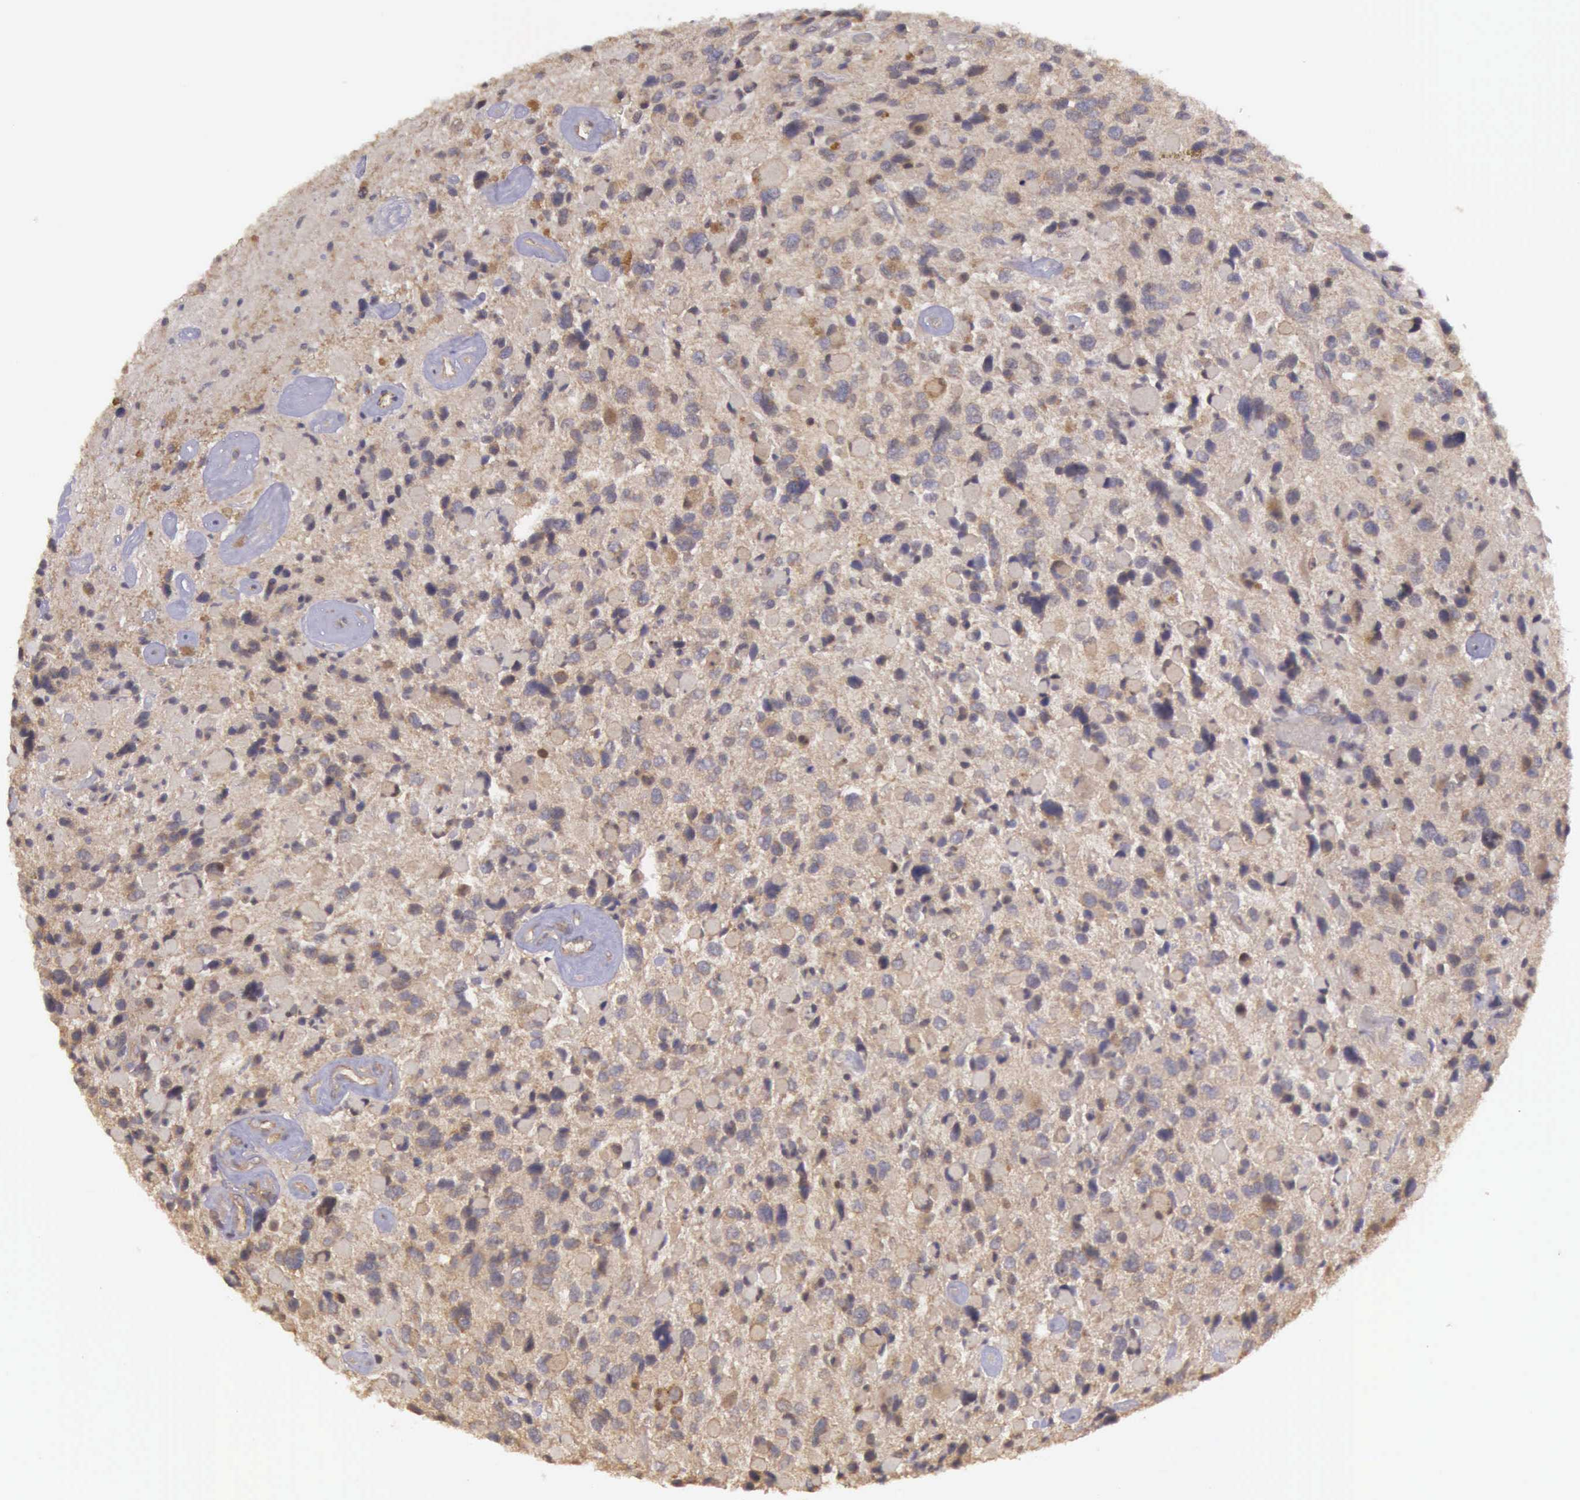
{"staining": {"intensity": "weak", "quantity": ">75%", "location": "cytoplasmic/membranous"}, "tissue": "glioma", "cell_type": "Tumor cells", "image_type": "cancer", "snomed": [{"axis": "morphology", "description": "Glioma, malignant, High grade"}, {"axis": "topography", "description": "Brain"}], "caption": "Immunohistochemical staining of human malignant glioma (high-grade) exhibits low levels of weak cytoplasmic/membranous staining in about >75% of tumor cells. (brown staining indicates protein expression, while blue staining denotes nuclei).", "gene": "EIF5", "patient": {"sex": "female", "age": 37}}